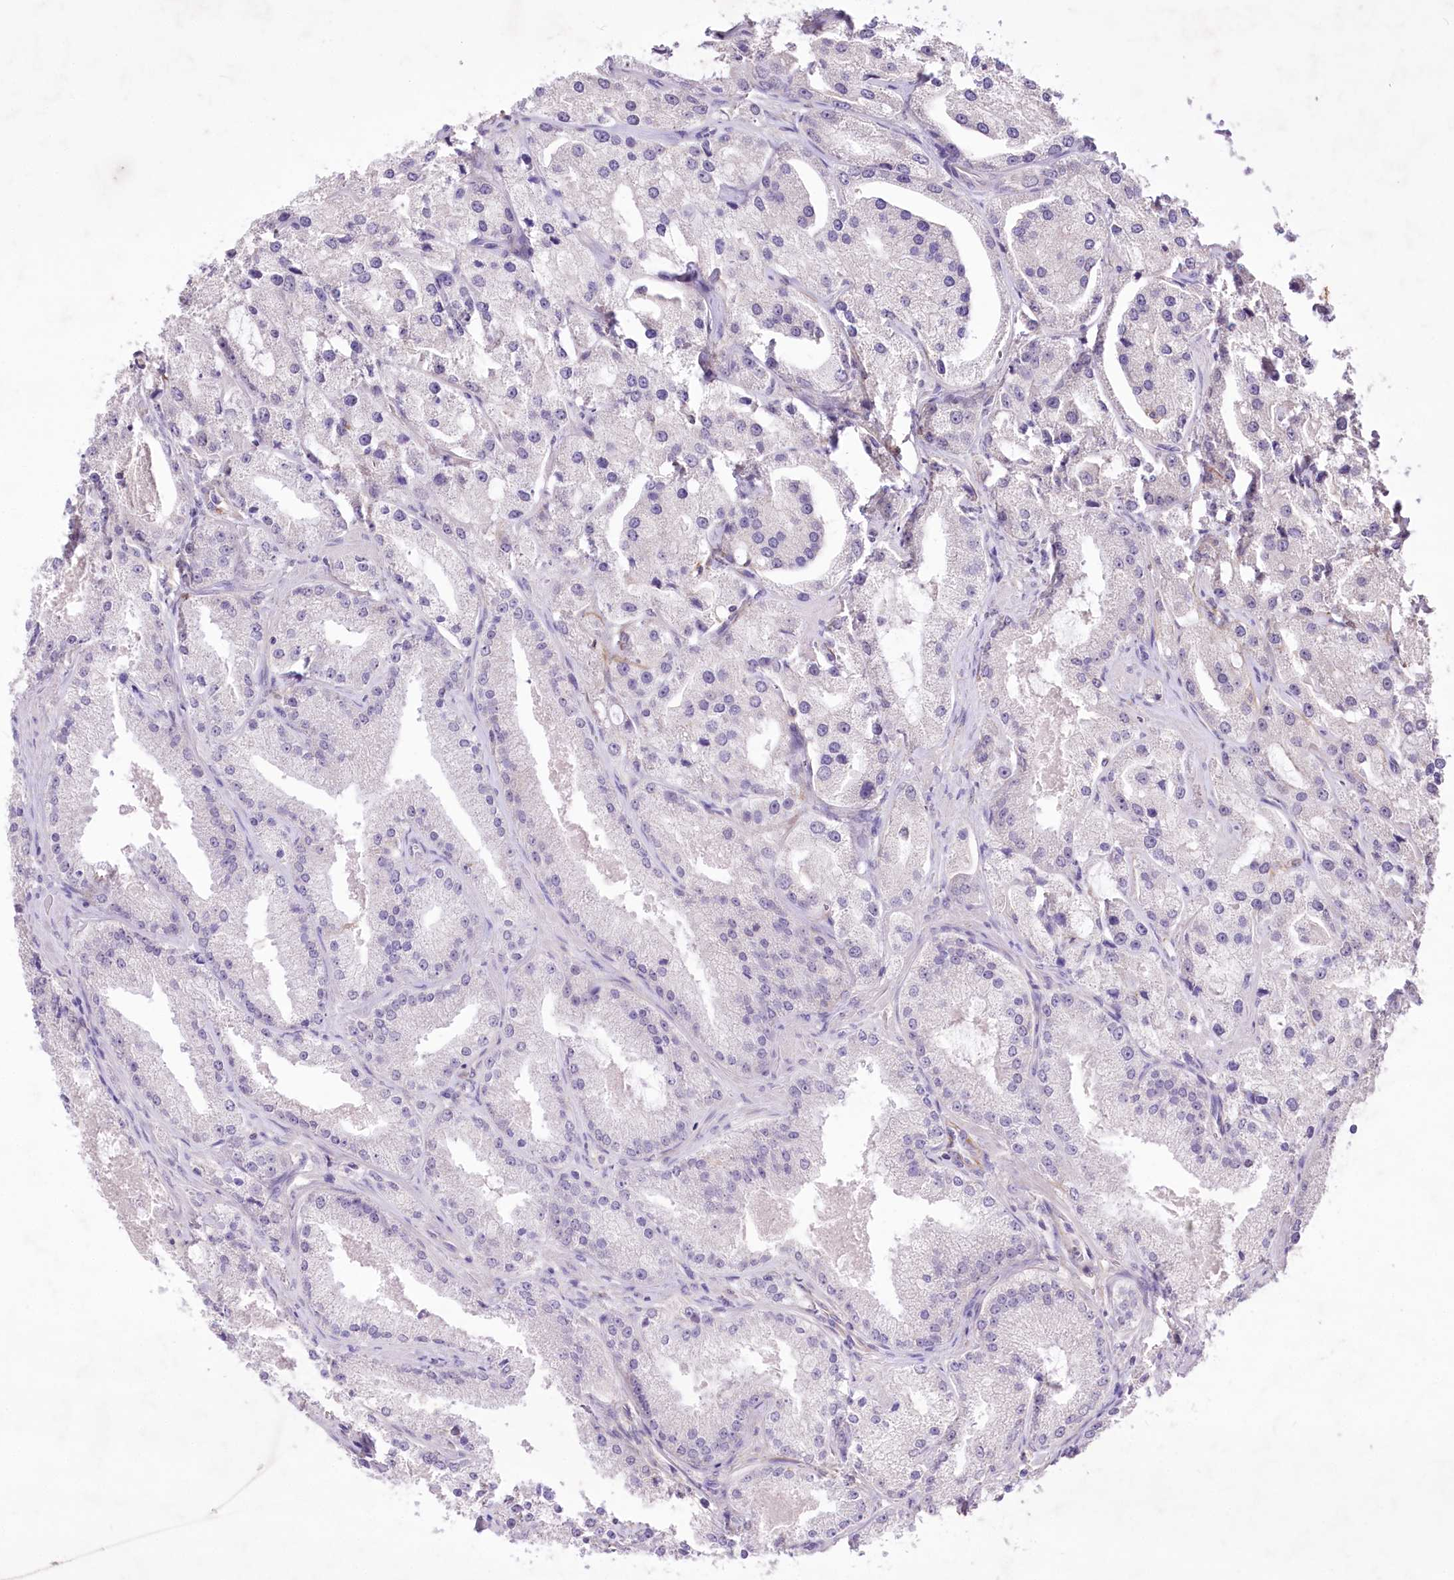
{"staining": {"intensity": "negative", "quantity": "none", "location": "none"}, "tissue": "prostate cancer", "cell_type": "Tumor cells", "image_type": "cancer", "snomed": [{"axis": "morphology", "description": "Adenocarcinoma, Low grade"}, {"axis": "topography", "description": "Prostate"}], "caption": "High power microscopy histopathology image of an immunohistochemistry (IHC) micrograph of prostate cancer (low-grade adenocarcinoma), revealing no significant staining in tumor cells.", "gene": "ENPP1", "patient": {"sex": "male", "age": 69}}